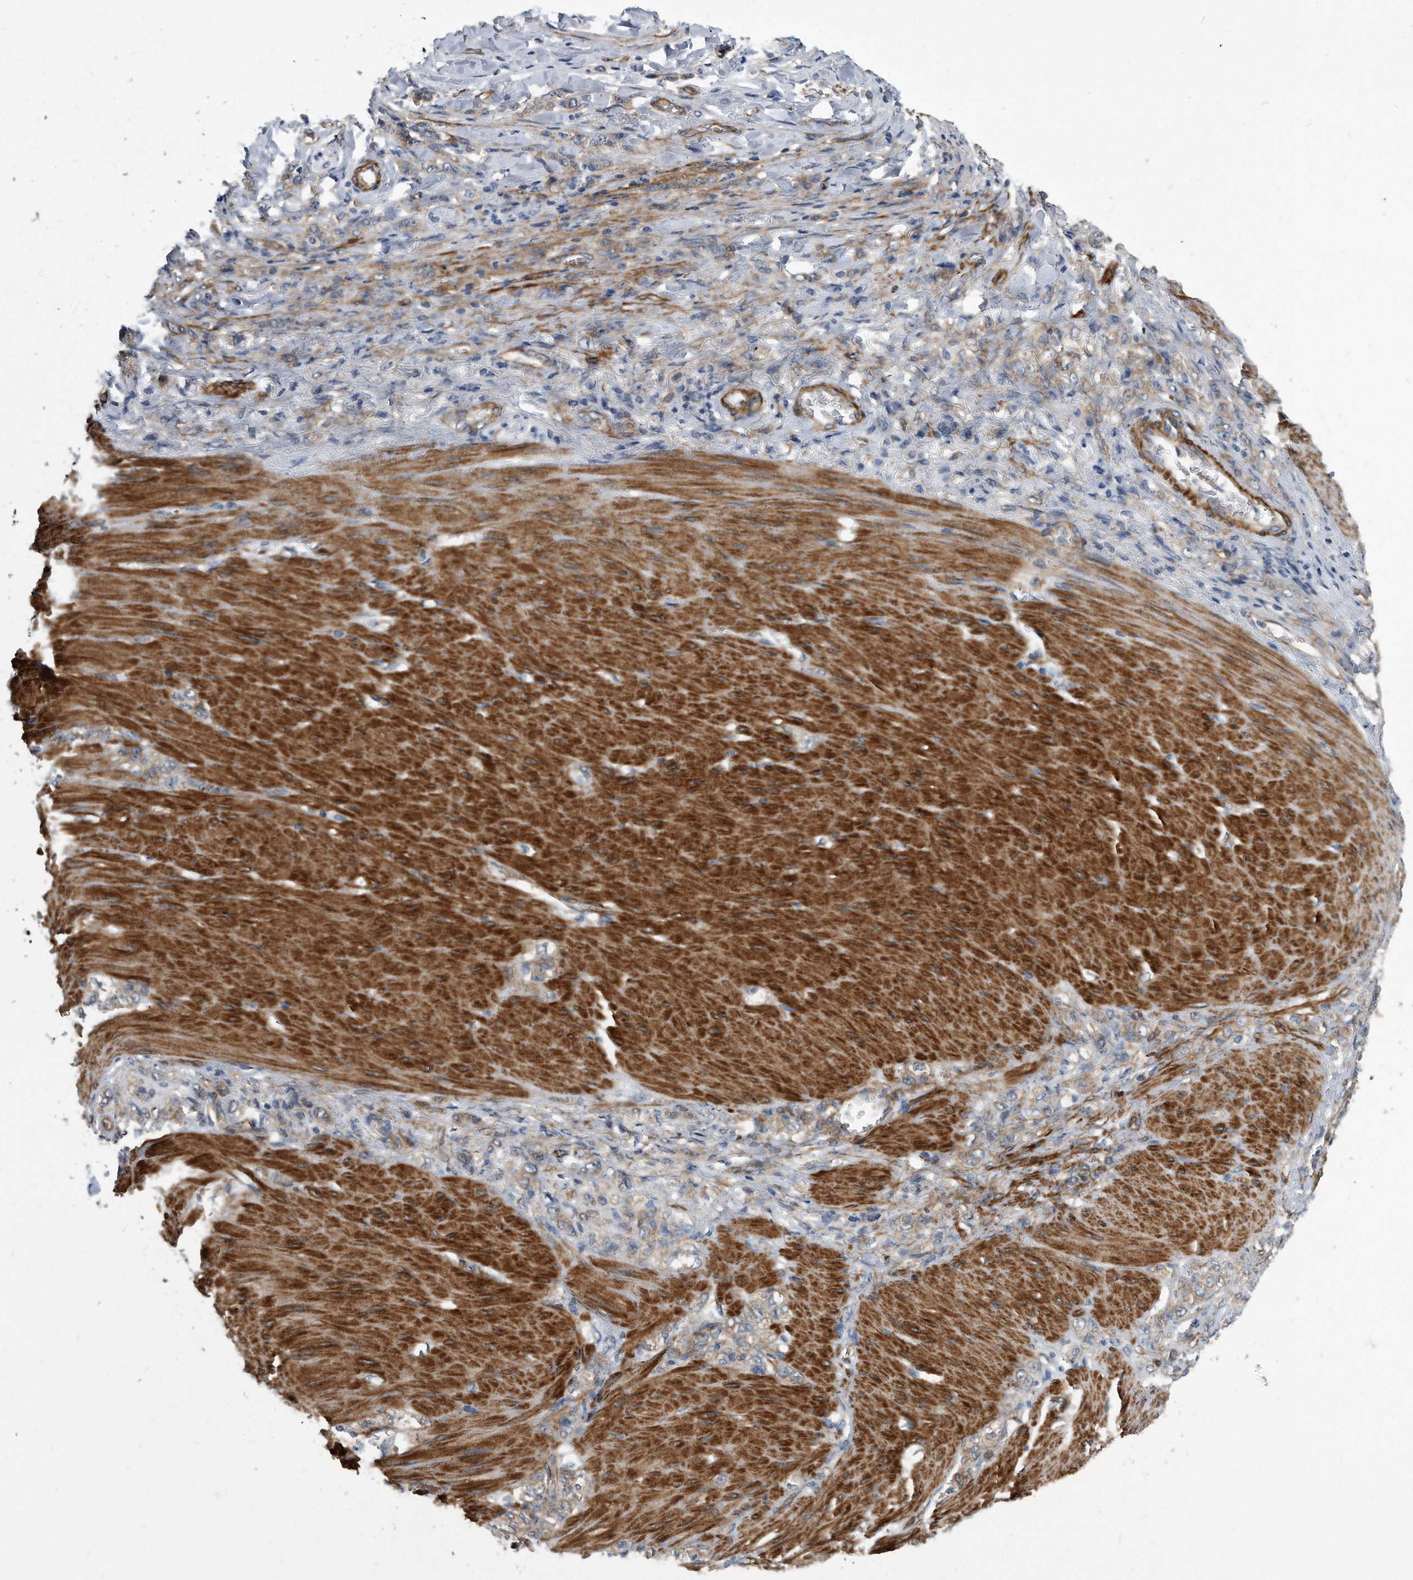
{"staining": {"intensity": "weak", "quantity": ">75%", "location": "cytoplasmic/membranous"}, "tissue": "stomach cancer", "cell_type": "Tumor cells", "image_type": "cancer", "snomed": [{"axis": "morphology", "description": "Normal tissue, NOS"}, {"axis": "morphology", "description": "Adenocarcinoma, NOS"}, {"axis": "topography", "description": "Stomach"}], "caption": "Human stomach cancer stained with a brown dye shows weak cytoplasmic/membranous positive staining in about >75% of tumor cells.", "gene": "EIF2B4", "patient": {"sex": "male", "age": 82}}